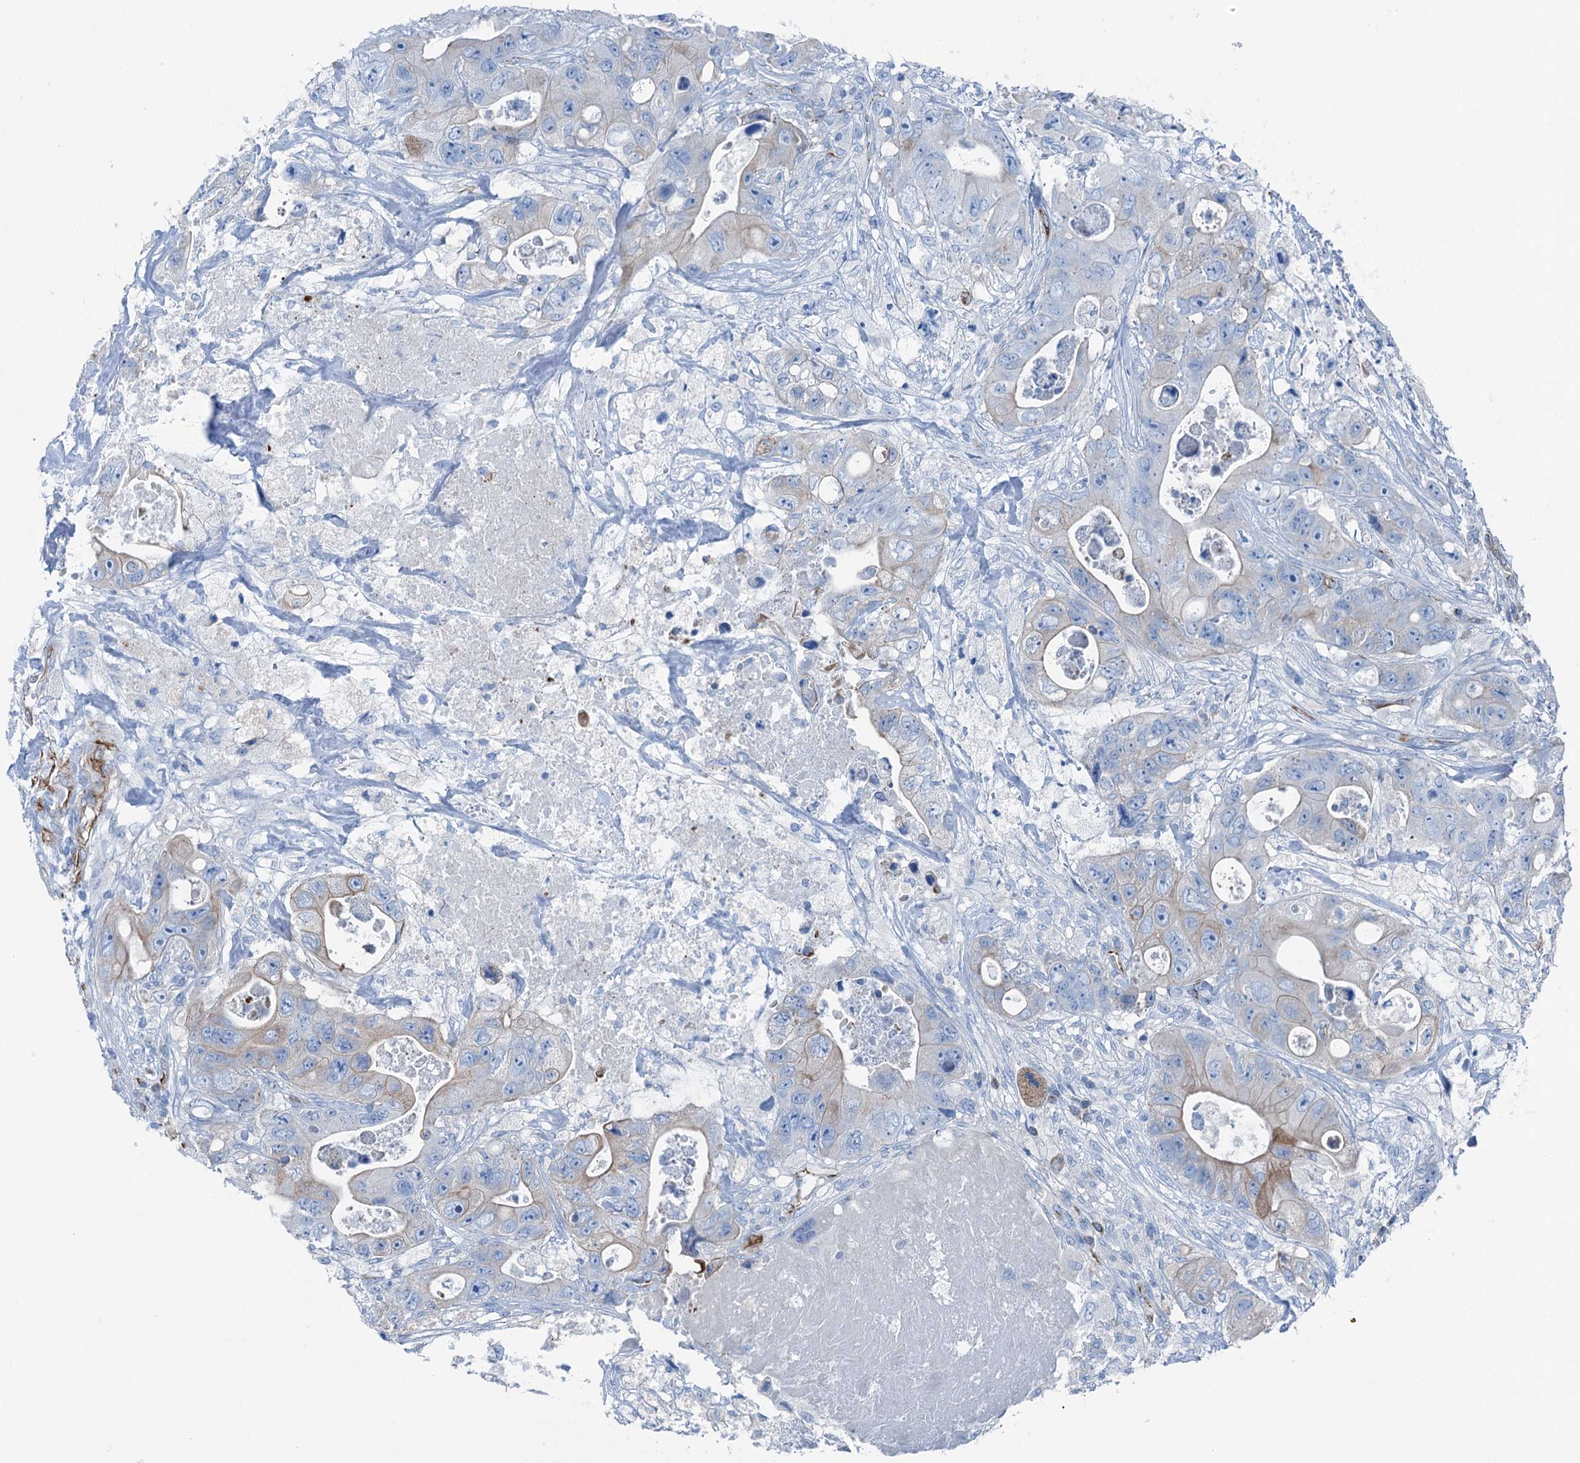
{"staining": {"intensity": "weak", "quantity": "<25%", "location": "cytoplasmic/membranous"}, "tissue": "colorectal cancer", "cell_type": "Tumor cells", "image_type": "cancer", "snomed": [{"axis": "morphology", "description": "Adenocarcinoma, NOS"}, {"axis": "topography", "description": "Colon"}], "caption": "This is a image of immunohistochemistry staining of colorectal cancer (adenocarcinoma), which shows no positivity in tumor cells.", "gene": "CALCOCO1", "patient": {"sex": "female", "age": 46}}